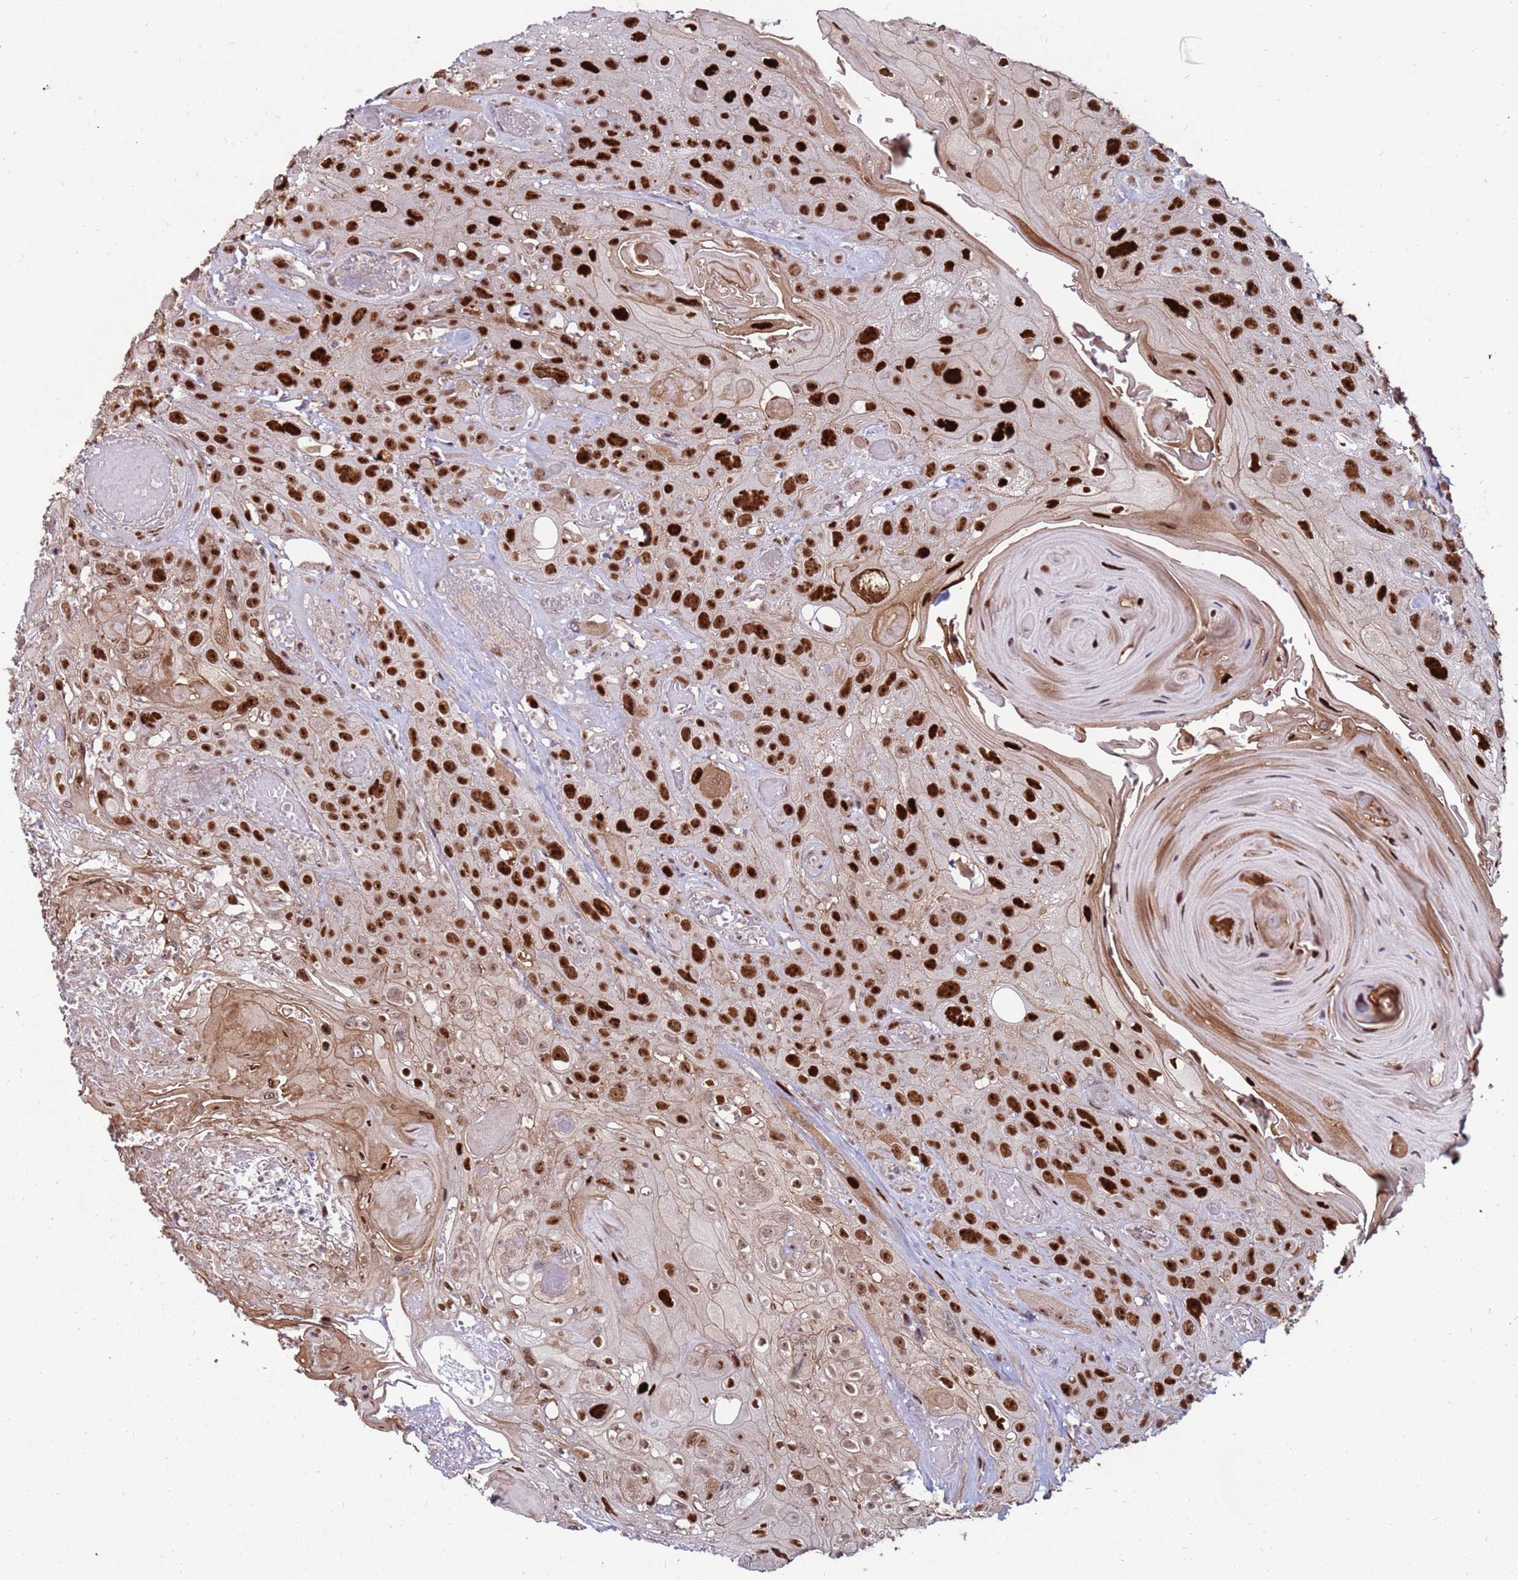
{"staining": {"intensity": "strong", "quantity": ">75%", "location": "nuclear"}, "tissue": "head and neck cancer", "cell_type": "Tumor cells", "image_type": "cancer", "snomed": [{"axis": "morphology", "description": "Squamous cell carcinoma, NOS"}, {"axis": "topography", "description": "Head-Neck"}], "caption": "Protein expression analysis of head and neck cancer (squamous cell carcinoma) reveals strong nuclear expression in approximately >75% of tumor cells. Immunohistochemistry stains the protein in brown and the nuclei are stained blue.", "gene": "KPNA4", "patient": {"sex": "female", "age": 59}}